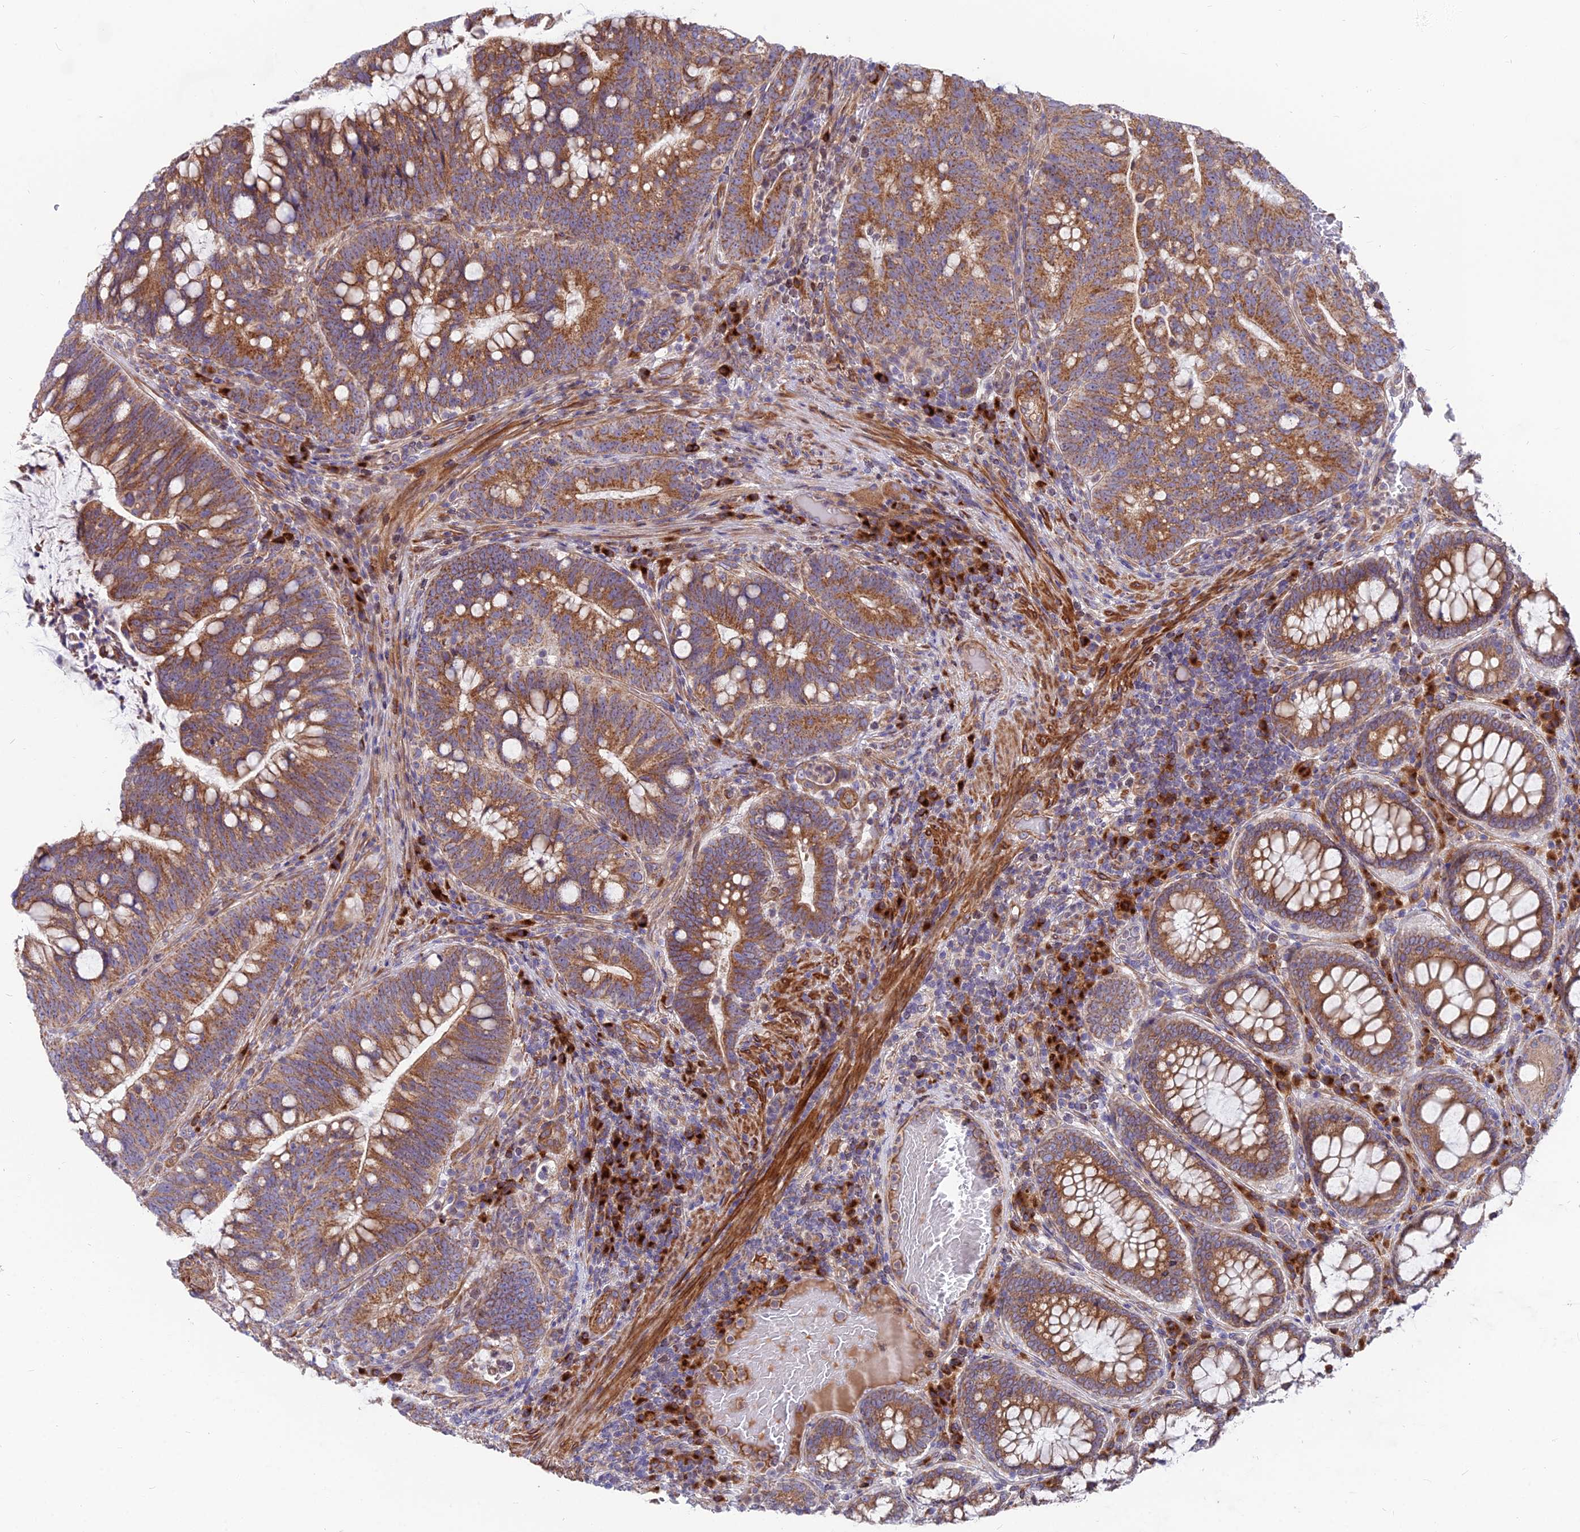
{"staining": {"intensity": "moderate", "quantity": ">75%", "location": "cytoplasmic/membranous"}, "tissue": "colorectal cancer", "cell_type": "Tumor cells", "image_type": "cancer", "snomed": [{"axis": "morphology", "description": "Adenocarcinoma, NOS"}, {"axis": "topography", "description": "Colon"}], "caption": "Immunohistochemical staining of colorectal adenocarcinoma shows medium levels of moderate cytoplasmic/membranous protein staining in approximately >75% of tumor cells. The staining was performed using DAB (3,3'-diaminobenzidine), with brown indicating positive protein expression. Nuclei are stained blue with hematoxylin.", "gene": "TBC1D20", "patient": {"sex": "female", "age": 66}}